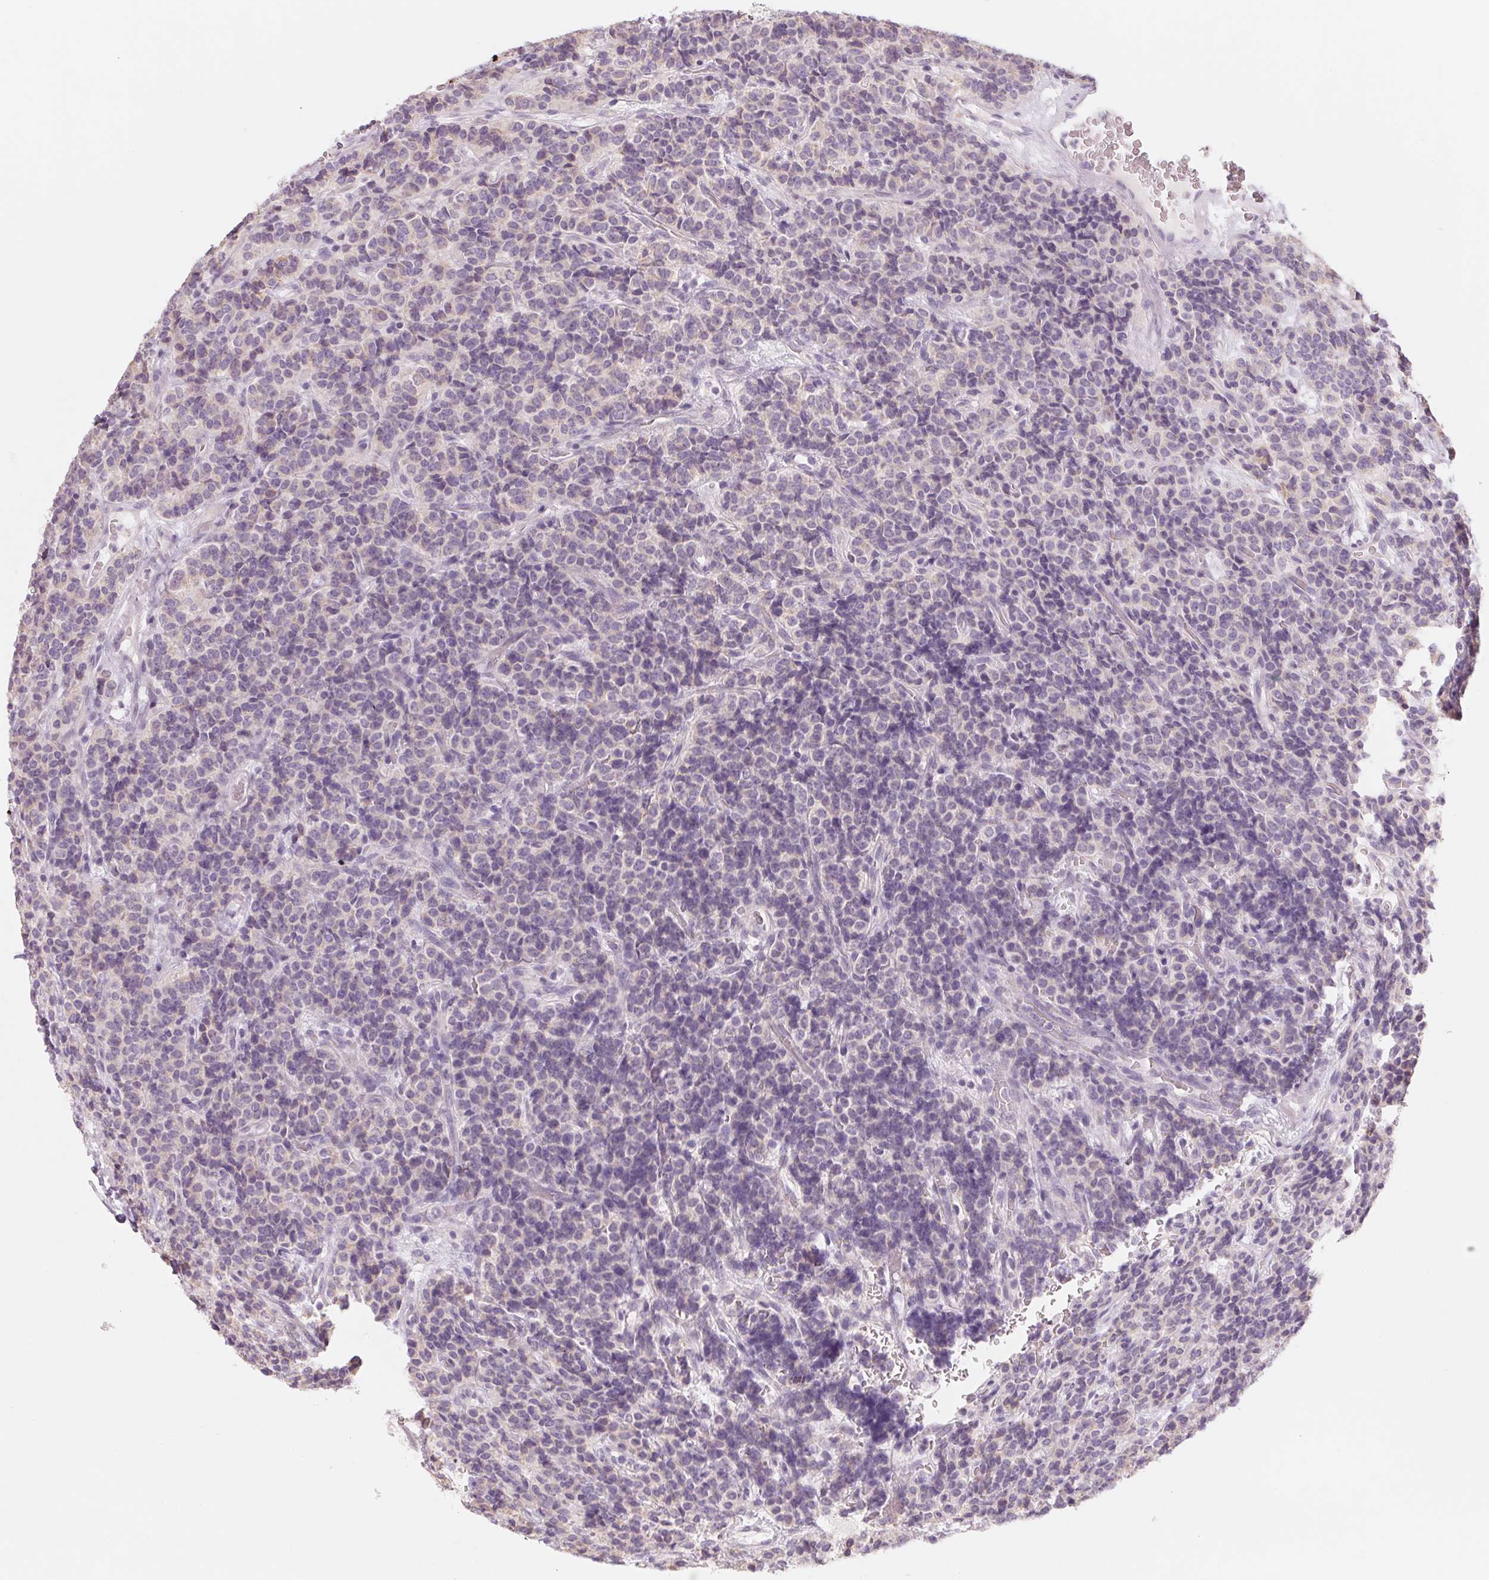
{"staining": {"intensity": "negative", "quantity": "none", "location": "none"}, "tissue": "carcinoid", "cell_type": "Tumor cells", "image_type": "cancer", "snomed": [{"axis": "morphology", "description": "Carcinoid, malignant, NOS"}, {"axis": "topography", "description": "Pancreas"}], "caption": "Carcinoid was stained to show a protein in brown. There is no significant positivity in tumor cells.", "gene": "POU1F1", "patient": {"sex": "male", "age": 36}}